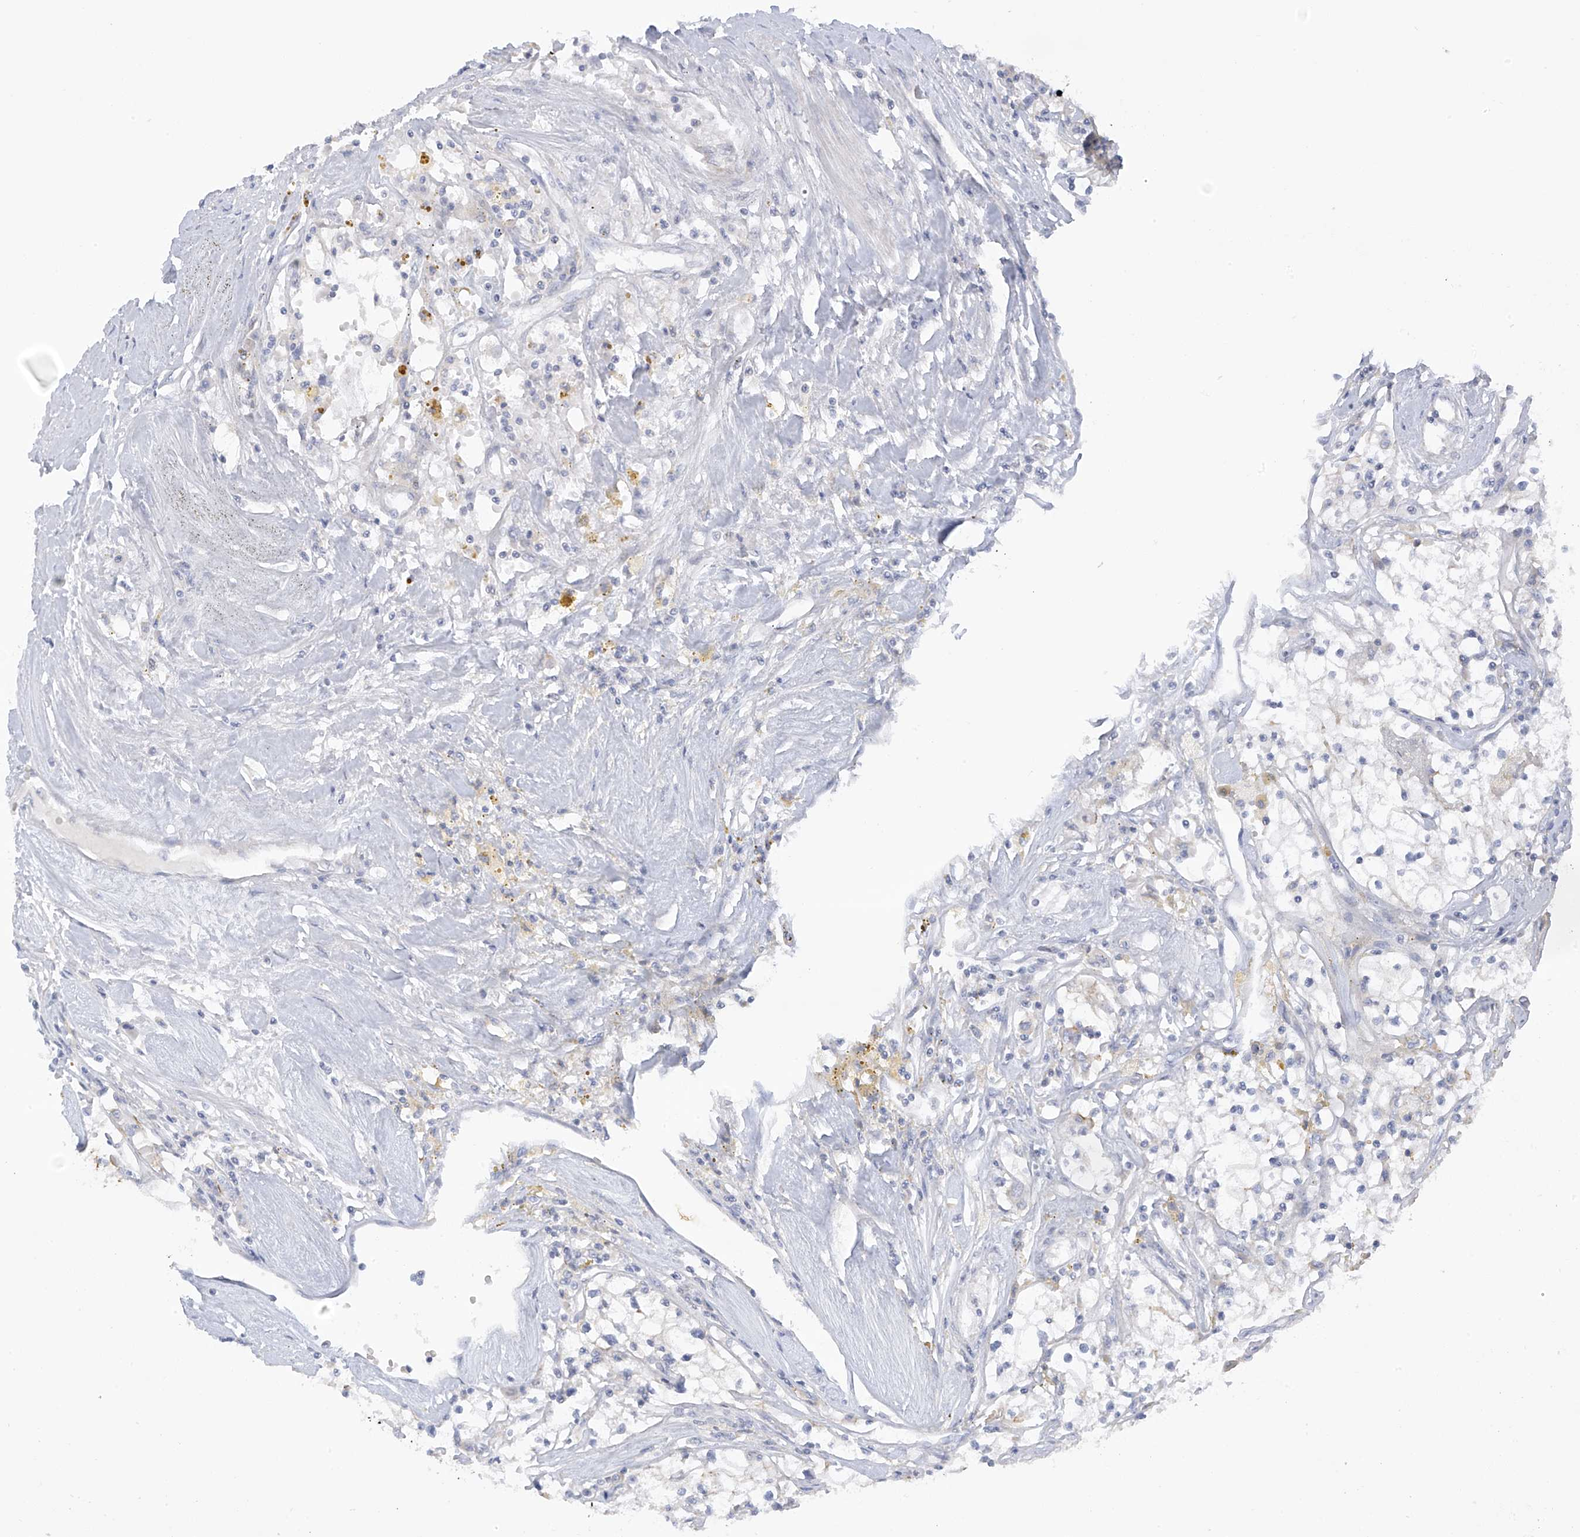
{"staining": {"intensity": "negative", "quantity": "none", "location": "none"}, "tissue": "renal cancer", "cell_type": "Tumor cells", "image_type": "cancer", "snomed": [{"axis": "morphology", "description": "Adenocarcinoma, NOS"}, {"axis": "topography", "description": "Kidney"}], "caption": "Tumor cells show no significant protein positivity in renal cancer. The staining was performed using DAB to visualize the protein expression in brown, while the nuclei were stained in blue with hematoxylin (Magnification: 20x).", "gene": "SLC6A12", "patient": {"sex": "male", "age": 56}}